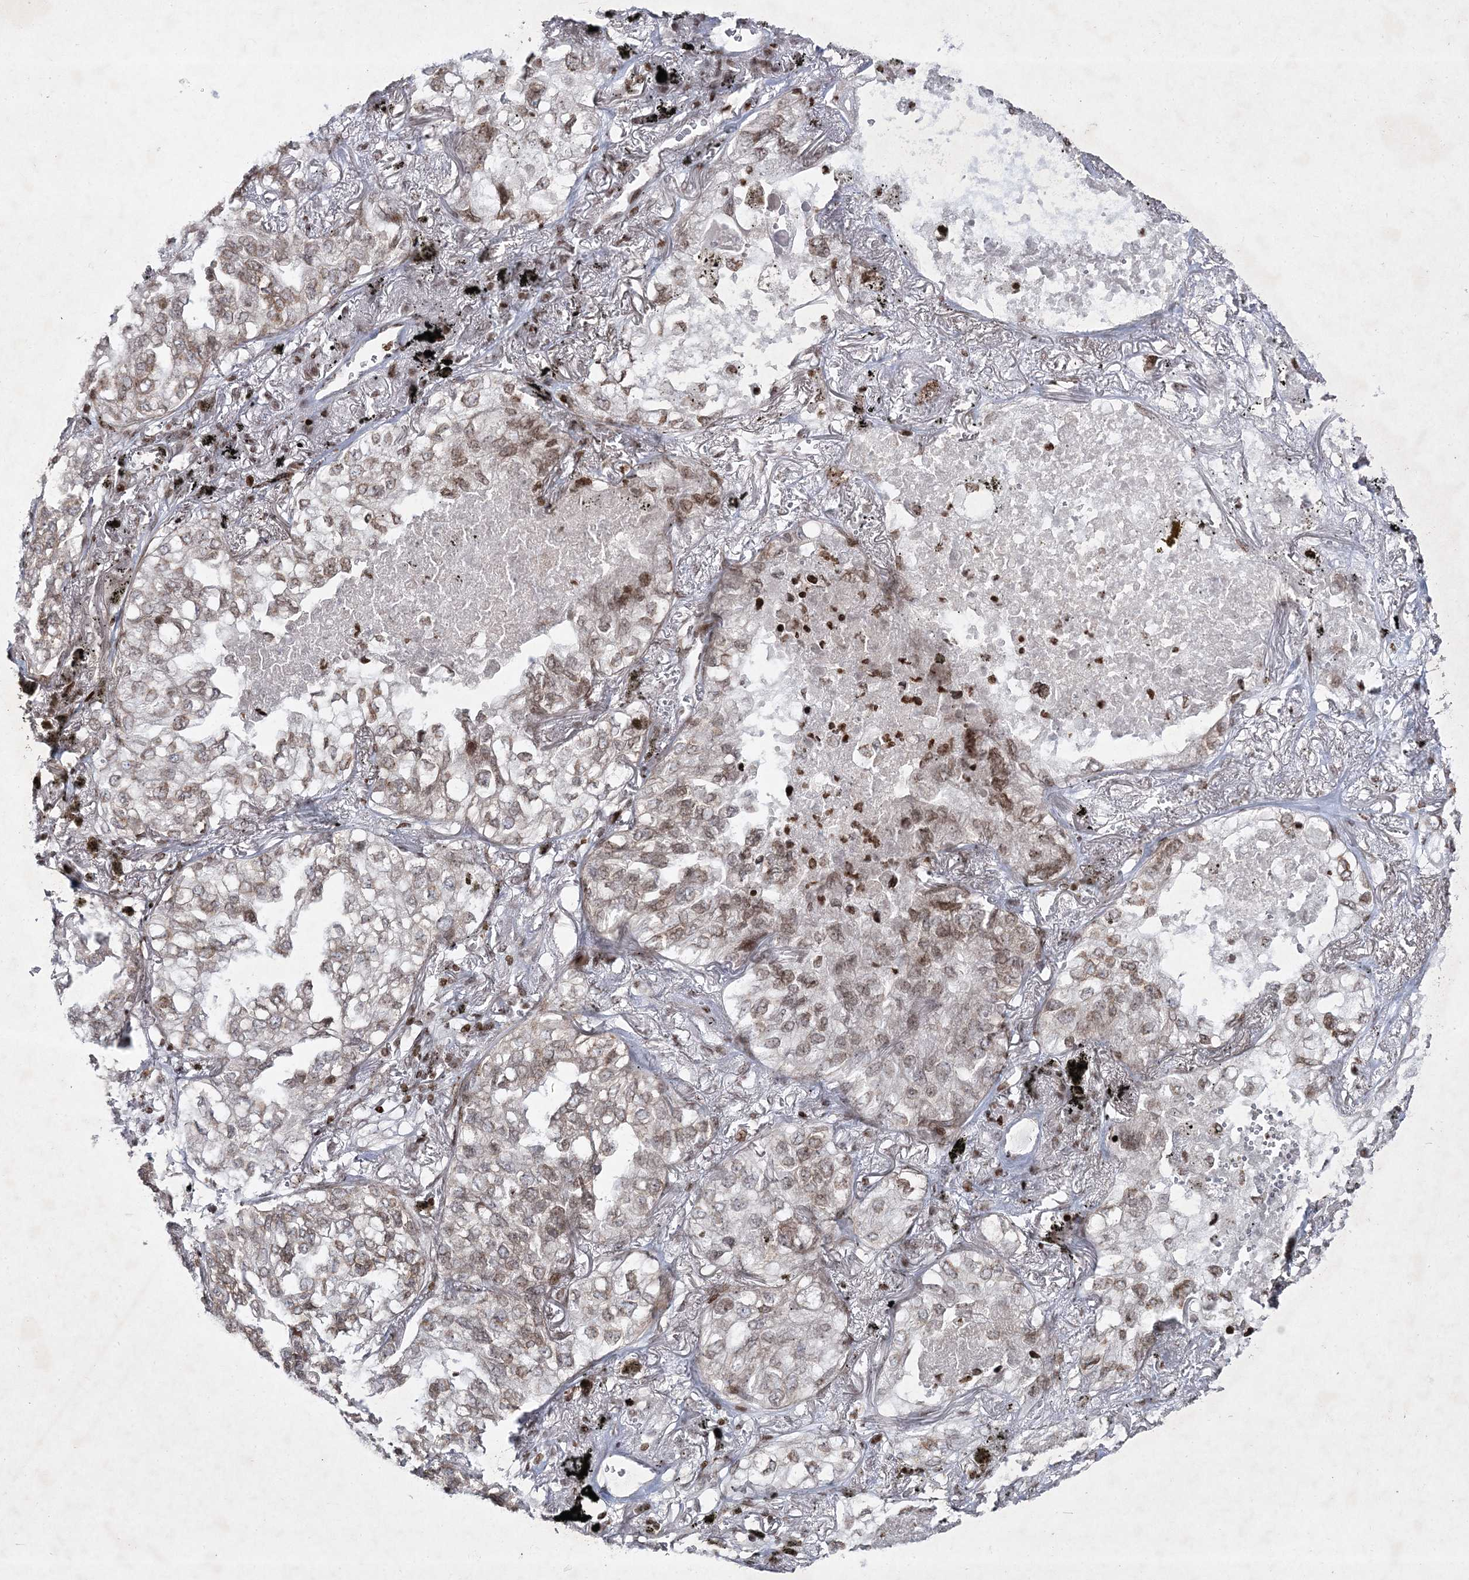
{"staining": {"intensity": "weak", "quantity": "25%-75%", "location": "nuclear"}, "tissue": "lung cancer", "cell_type": "Tumor cells", "image_type": "cancer", "snomed": [{"axis": "morphology", "description": "Adenocarcinoma, NOS"}, {"axis": "topography", "description": "Lung"}], "caption": "Weak nuclear positivity is seen in approximately 25%-75% of tumor cells in lung cancer (adenocarcinoma).", "gene": "SMIM29", "patient": {"sex": "male", "age": 65}}